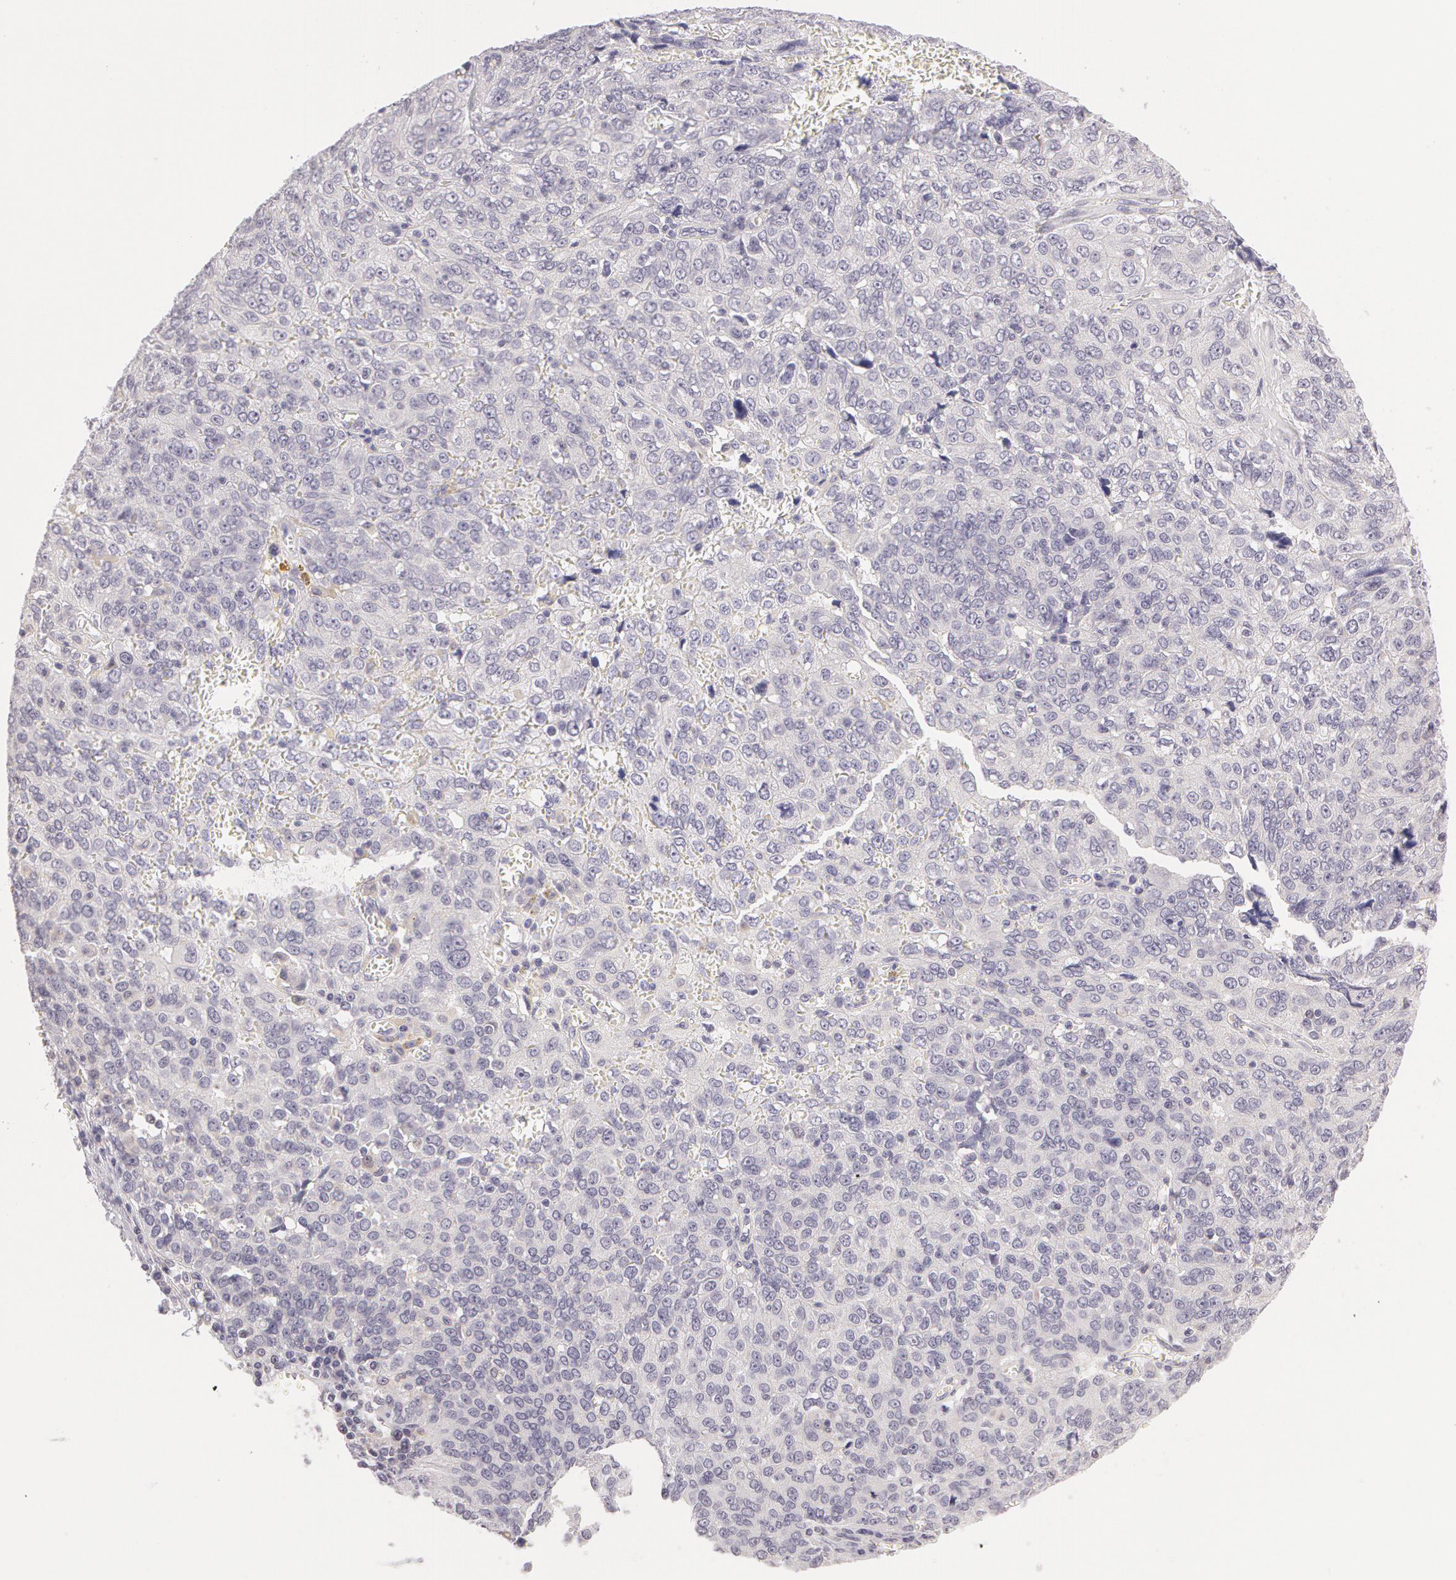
{"staining": {"intensity": "negative", "quantity": "none", "location": "none"}, "tissue": "ovarian cancer", "cell_type": "Tumor cells", "image_type": "cancer", "snomed": [{"axis": "morphology", "description": "Carcinoma, endometroid"}, {"axis": "topography", "description": "Ovary"}], "caption": "Tumor cells show no significant positivity in ovarian cancer (endometroid carcinoma).", "gene": "ZNF597", "patient": {"sex": "female", "age": 75}}